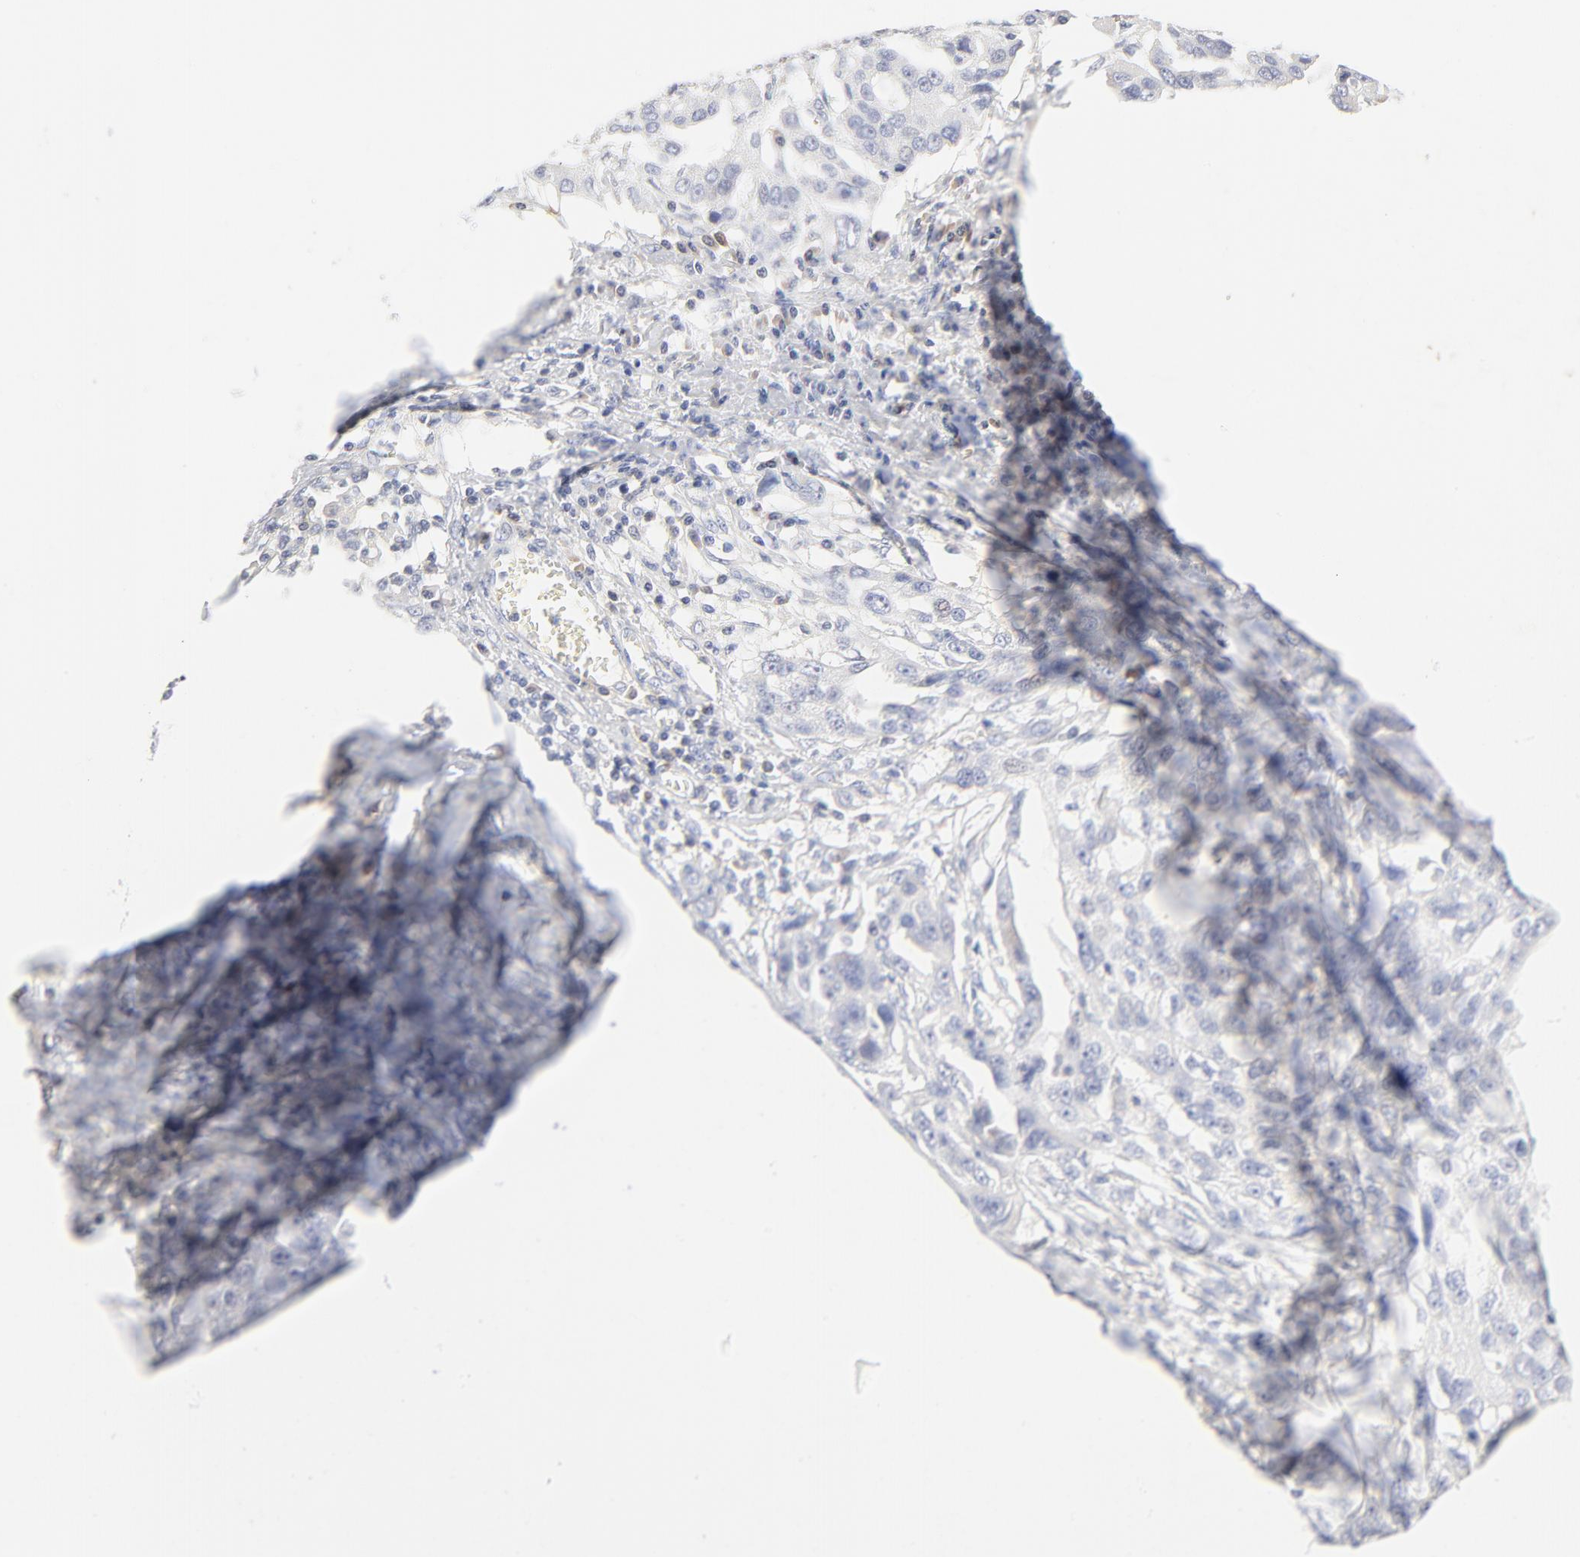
{"staining": {"intensity": "negative", "quantity": "none", "location": "none"}, "tissue": "ovarian cancer", "cell_type": "Tumor cells", "image_type": "cancer", "snomed": [{"axis": "morphology", "description": "Carcinoma, endometroid"}, {"axis": "topography", "description": "Ovary"}], "caption": "Endometroid carcinoma (ovarian) was stained to show a protein in brown. There is no significant positivity in tumor cells. (Immunohistochemistry, brightfield microscopy, high magnification).", "gene": "RPS21", "patient": {"sex": "female", "age": 75}}